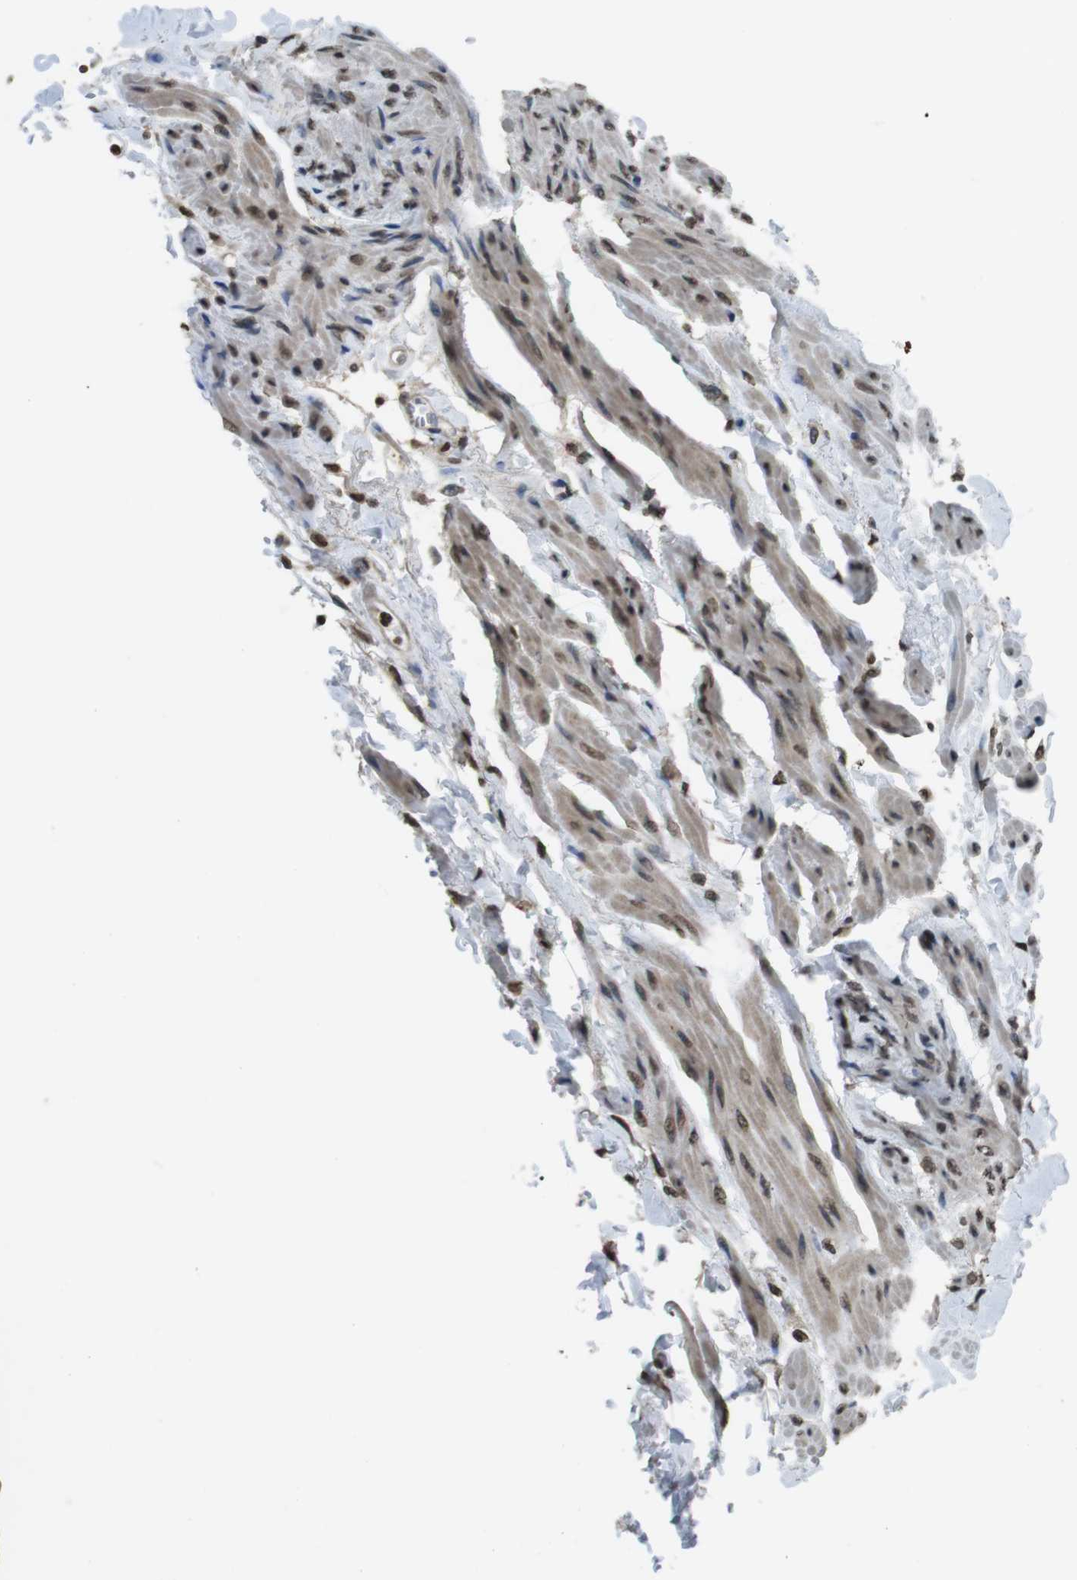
{"staining": {"intensity": "moderate", "quantity": "25%-75%", "location": "nuclear"}, "tissue": "urinary bladder", "cell_type": "Urothelial cells", "image_type": "normal", "snomed": [{"axis": "morphology", "description": "Normal tissue, NOS"}, {"axis": "topography", "description": "Urinary bladder"}], "caption": "High-power microscopy captured an immunohistochemistry histopathology image of unremarkable urinary bladder, revealing moderate nuclear positivity in about 25%-75% of urothelial cells.", "gene": "MAF", "patient": {"sex": "female", "age": 79}}